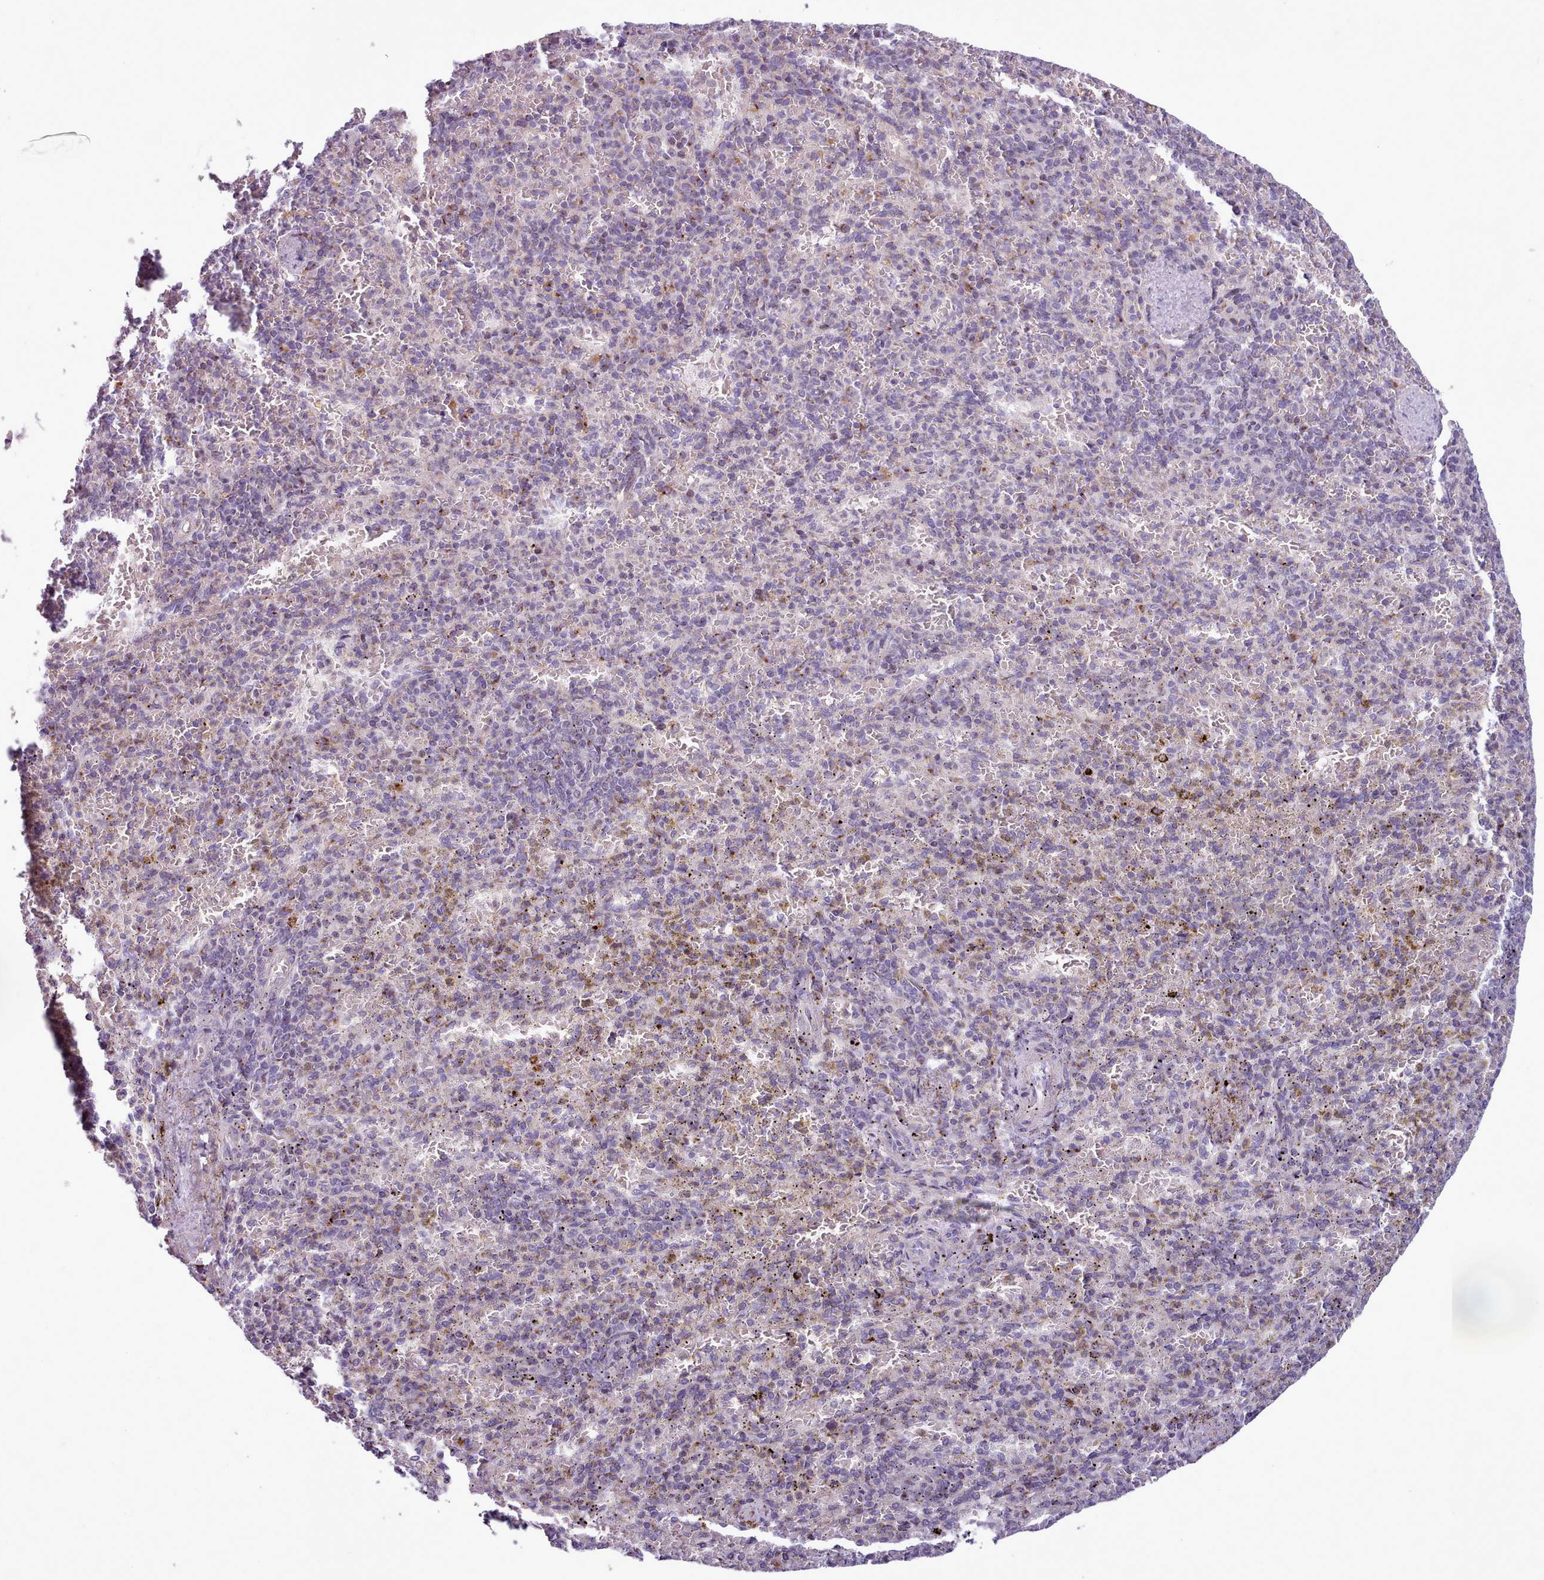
{"staining": {"intensity": "moderate", "quantity": "<25%", "location": "cytoplasmic/membranous"}, "tissue": "spleen", "cell_type": "Cells in red pulp", "image_type": "normal", "snomed": [{"axis": "morphology", "description": "Normal tissue, NOS"}, {"axis": "topography", "description": "Spleen"}], "caption": "A low amount of moderate cytoplasmic/membranous expression is identified in approximately <25% of cells in red pulp in normal spleen. (Stains: DAB in brown, nuclei in blue, Microscopy: brightfield microscopy at high magnification).", "gene": "SLC52A3", "patient": {"sex": "female", "age": 74}}